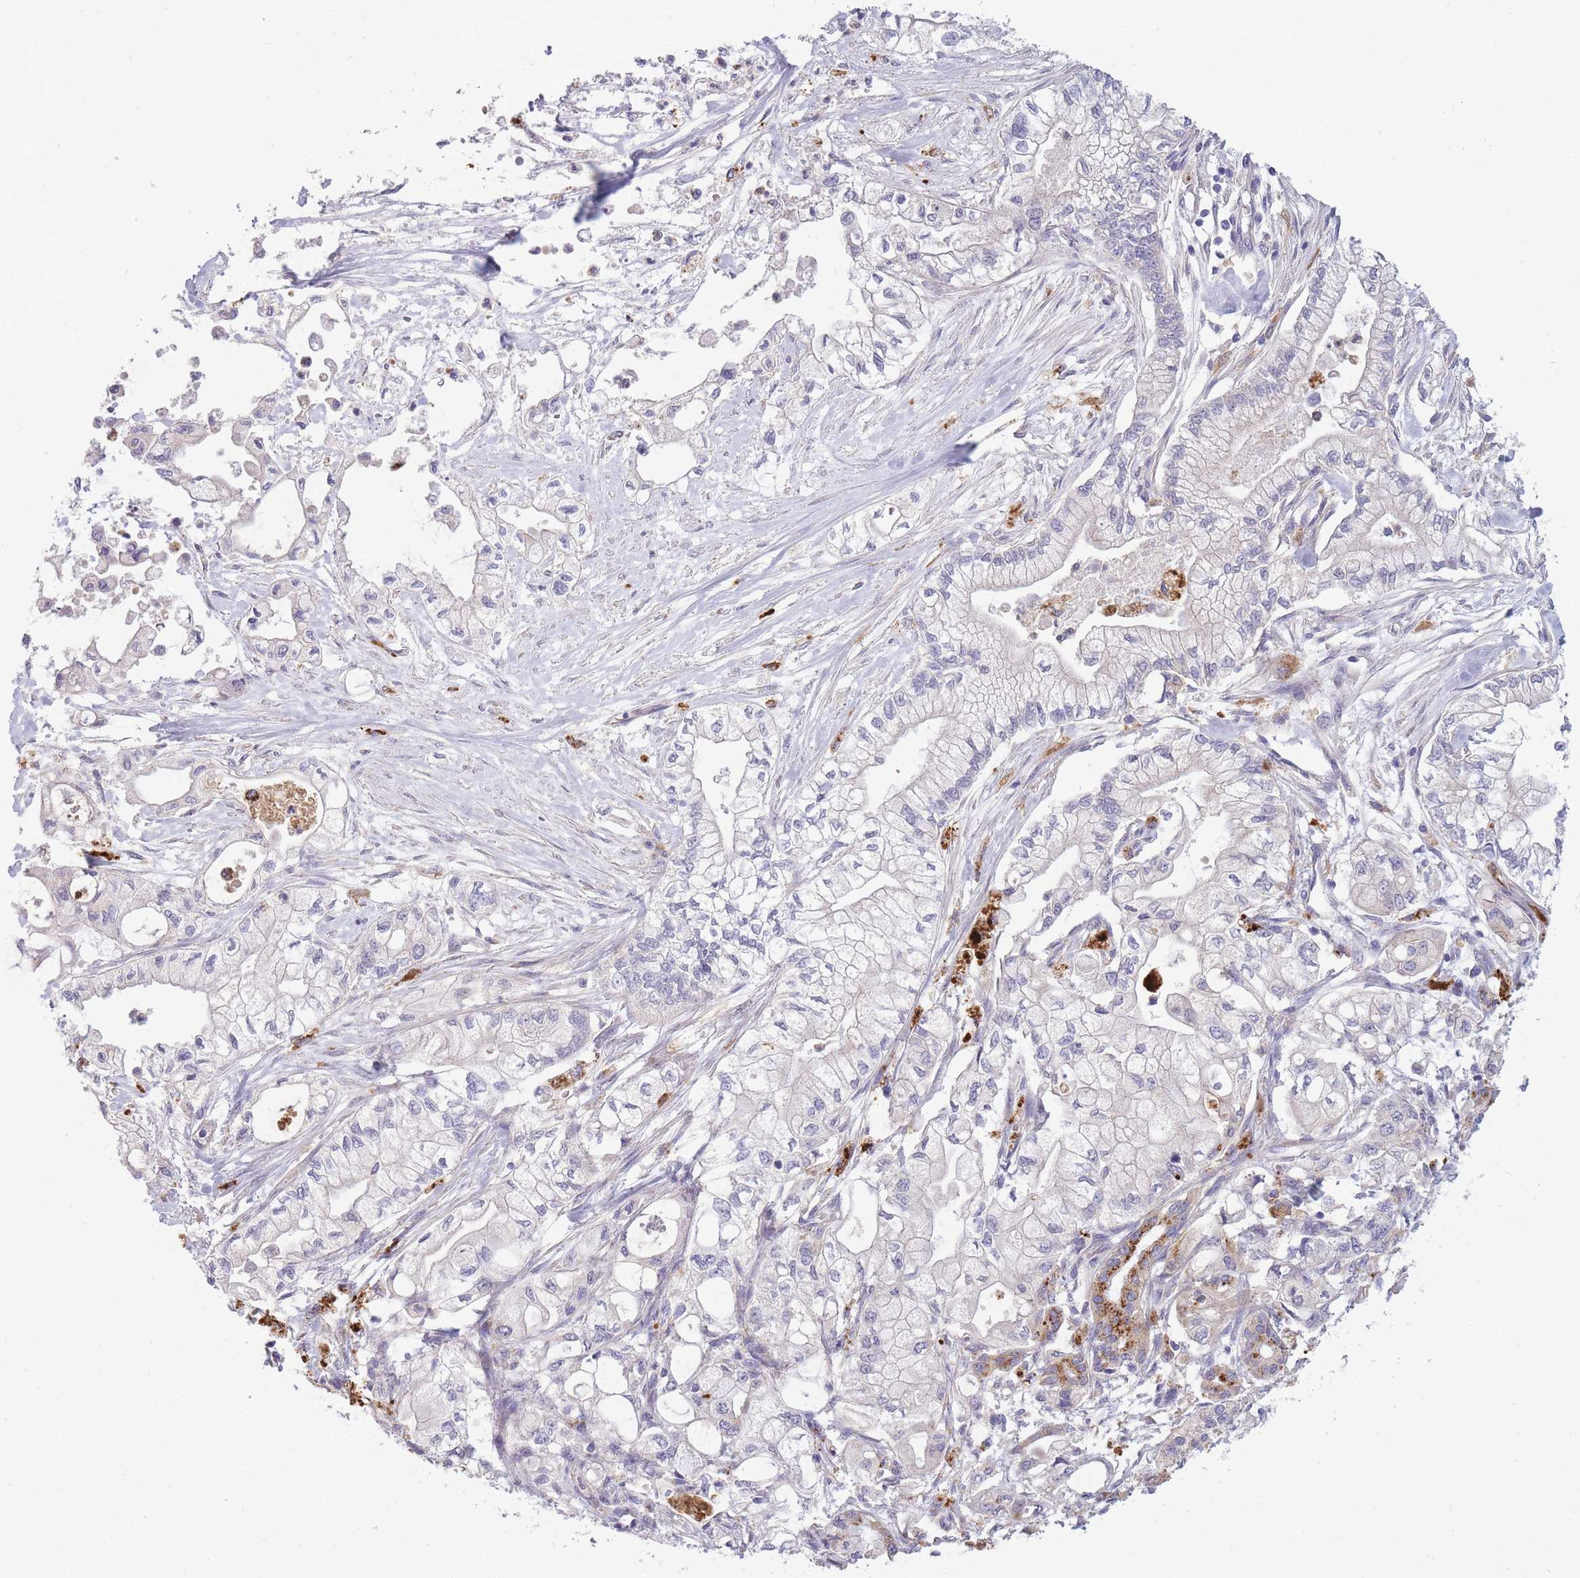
{"staining": {"intensity": "negative", "quantity": "none", "location": "none"}, "tissue": "pancreatic cancer", "cell_type": "Tumor cells", "image_type": "cancer", "snomed": [{"axis": "morphology", "description": "Adenocarcinoma, NOS"}, {"axis": "topography", "description": "Pancreas"}], "caption": "Pancreatic adenocarcinoma stained for a protein using immunohistochemistry (IHC) reveals no expression tumor cells.", "gene": "TRIM61", "patient": {"sex": "male", "age": 79}}